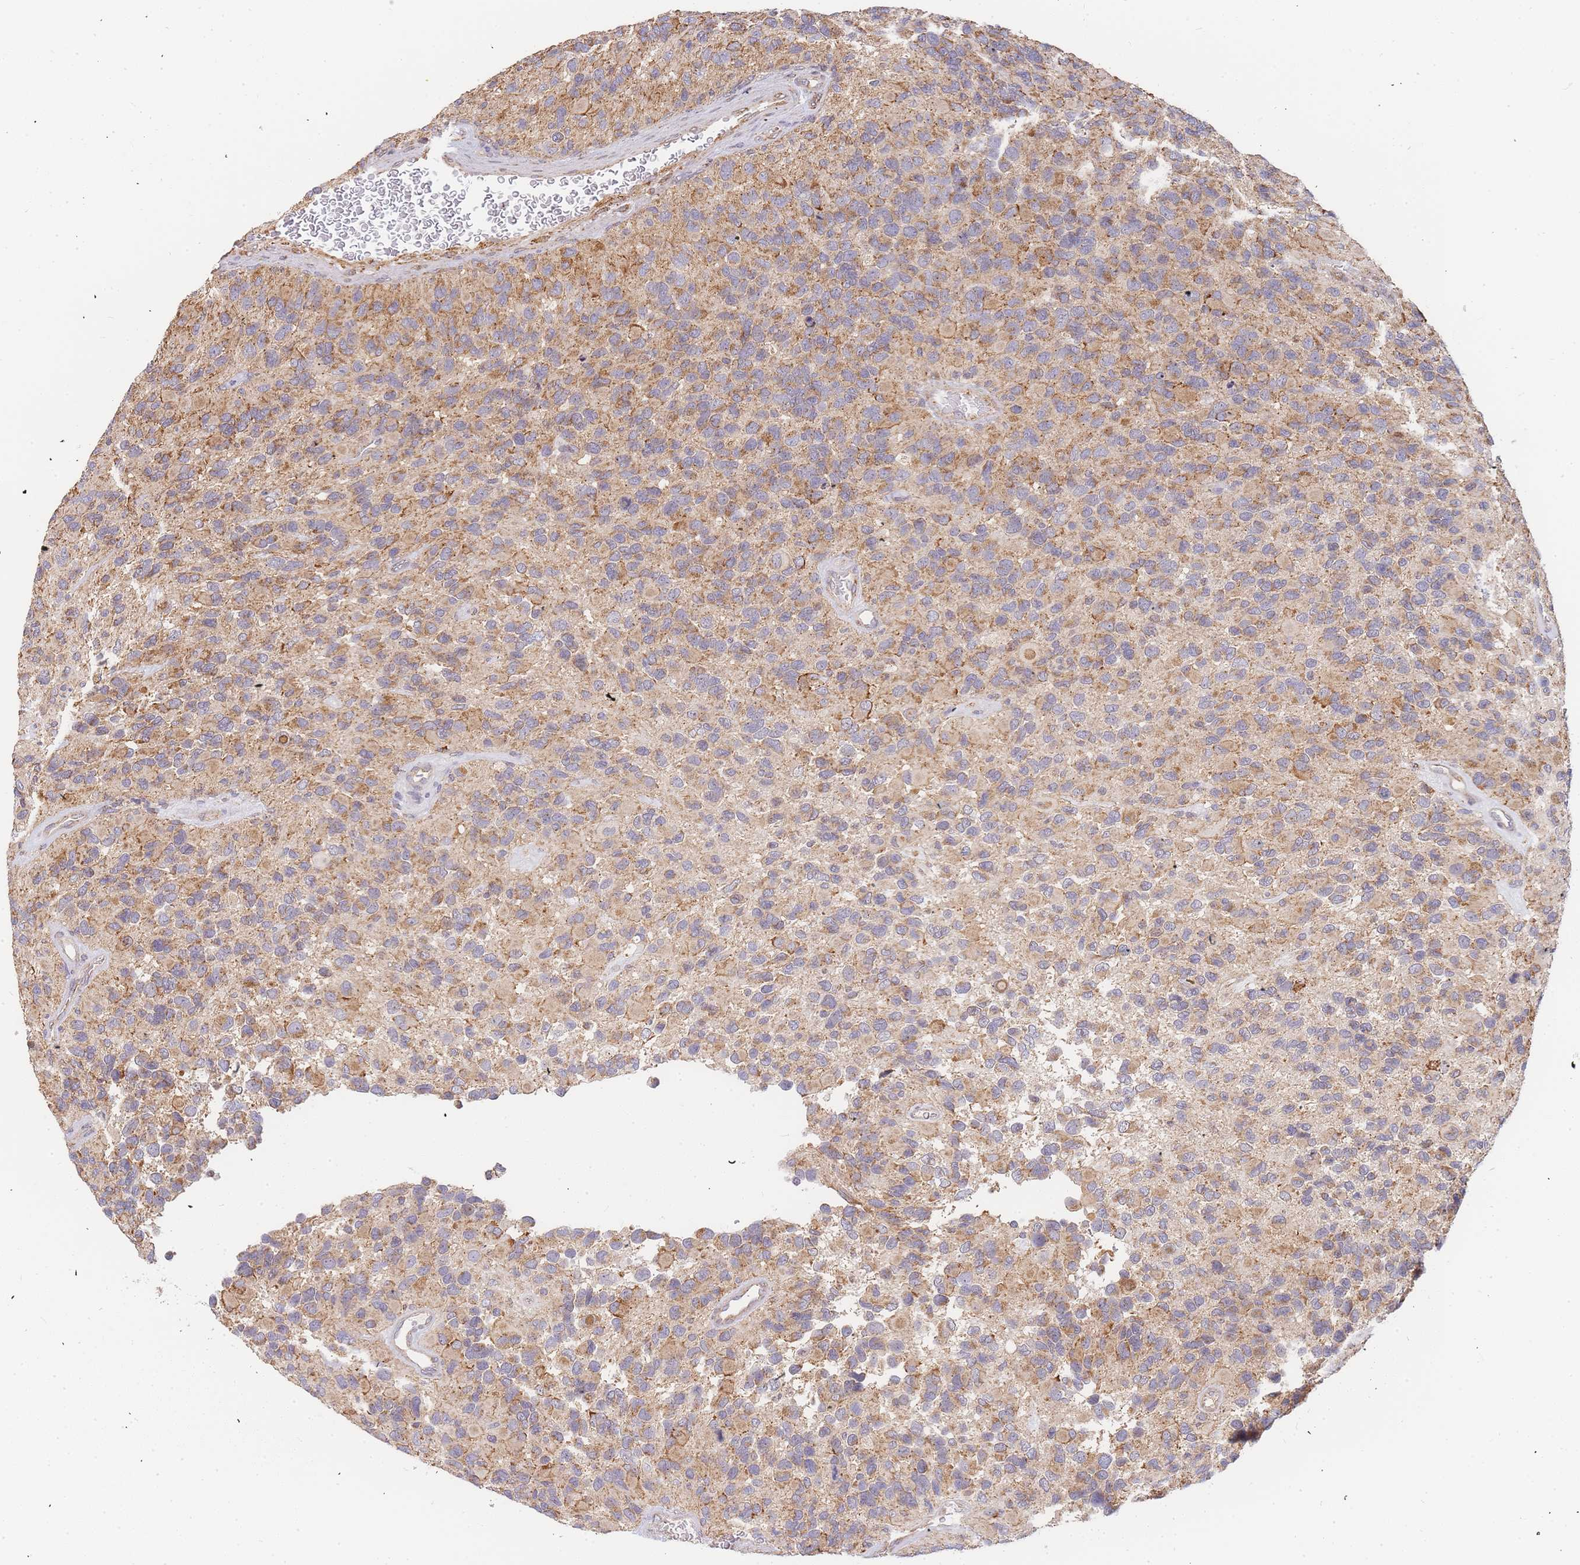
{"staining": {"intensity": "moderate", "quantity": "<25%", "location": "cytoplasmic/membranous"}, "tissue": "glioma", "cell_type": "Tumor cells", "image_type": "cancer", "snomed": [{"axis": "morphology", "description": "Glioma, malignant, High grade"}, {"axis": "topography", "description": "Brain"}], "caption": "The image shows a brown stain indicating the presence of a protein in the cytoplasmic/membranous of tumor cells in glioma. The staining was performed using DAB to visualize the protein expression in brown, while the nuclei were stained in blue with hematoxylin (Magnification: 20x).", "gene": "ADCY9", "patient": {"sex": "male", "age": 77}}